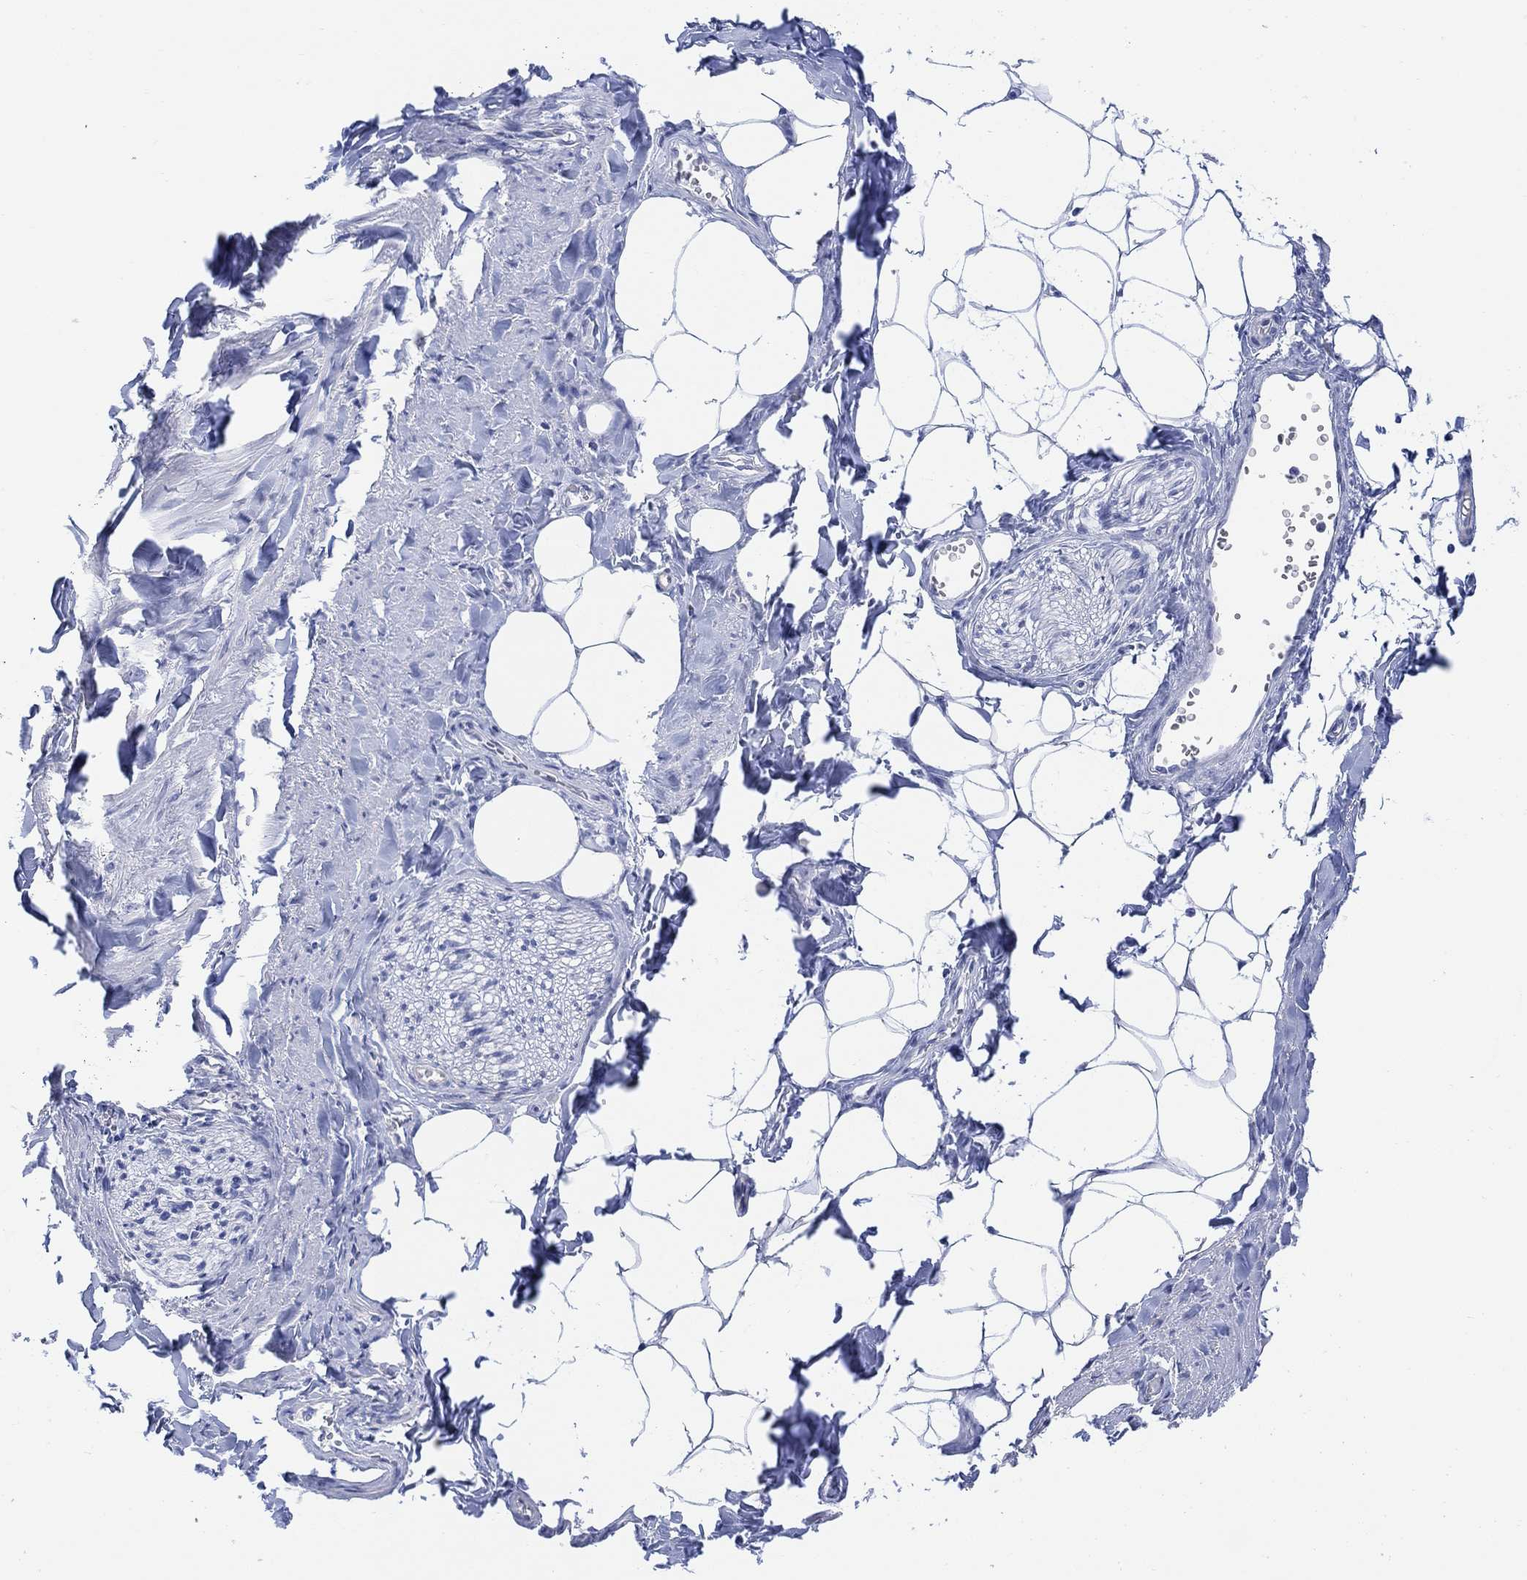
{"staining": {"intensity": "negative", "quantity": "none", "location": "none"}, "tissue": "adipose tissue", "cell_type": "Adipocytes", "image_type": "normal", "snomed": [{"axis": "morphology", "description": "Normal tissue, NOS"}, {"axis": "morphology", "description": "Carcinoid, malignant, NOS"}, {"axis": "topography", "description": "Small intestine"}, {"axis": "topography", "description": "Peripheral nerve tissue"}], "caption": "Image shows no protein staining in adipocytes of benign adipose tissue.", "gene": "GNG13", "patient": {"sex": "male", "age": 52}}